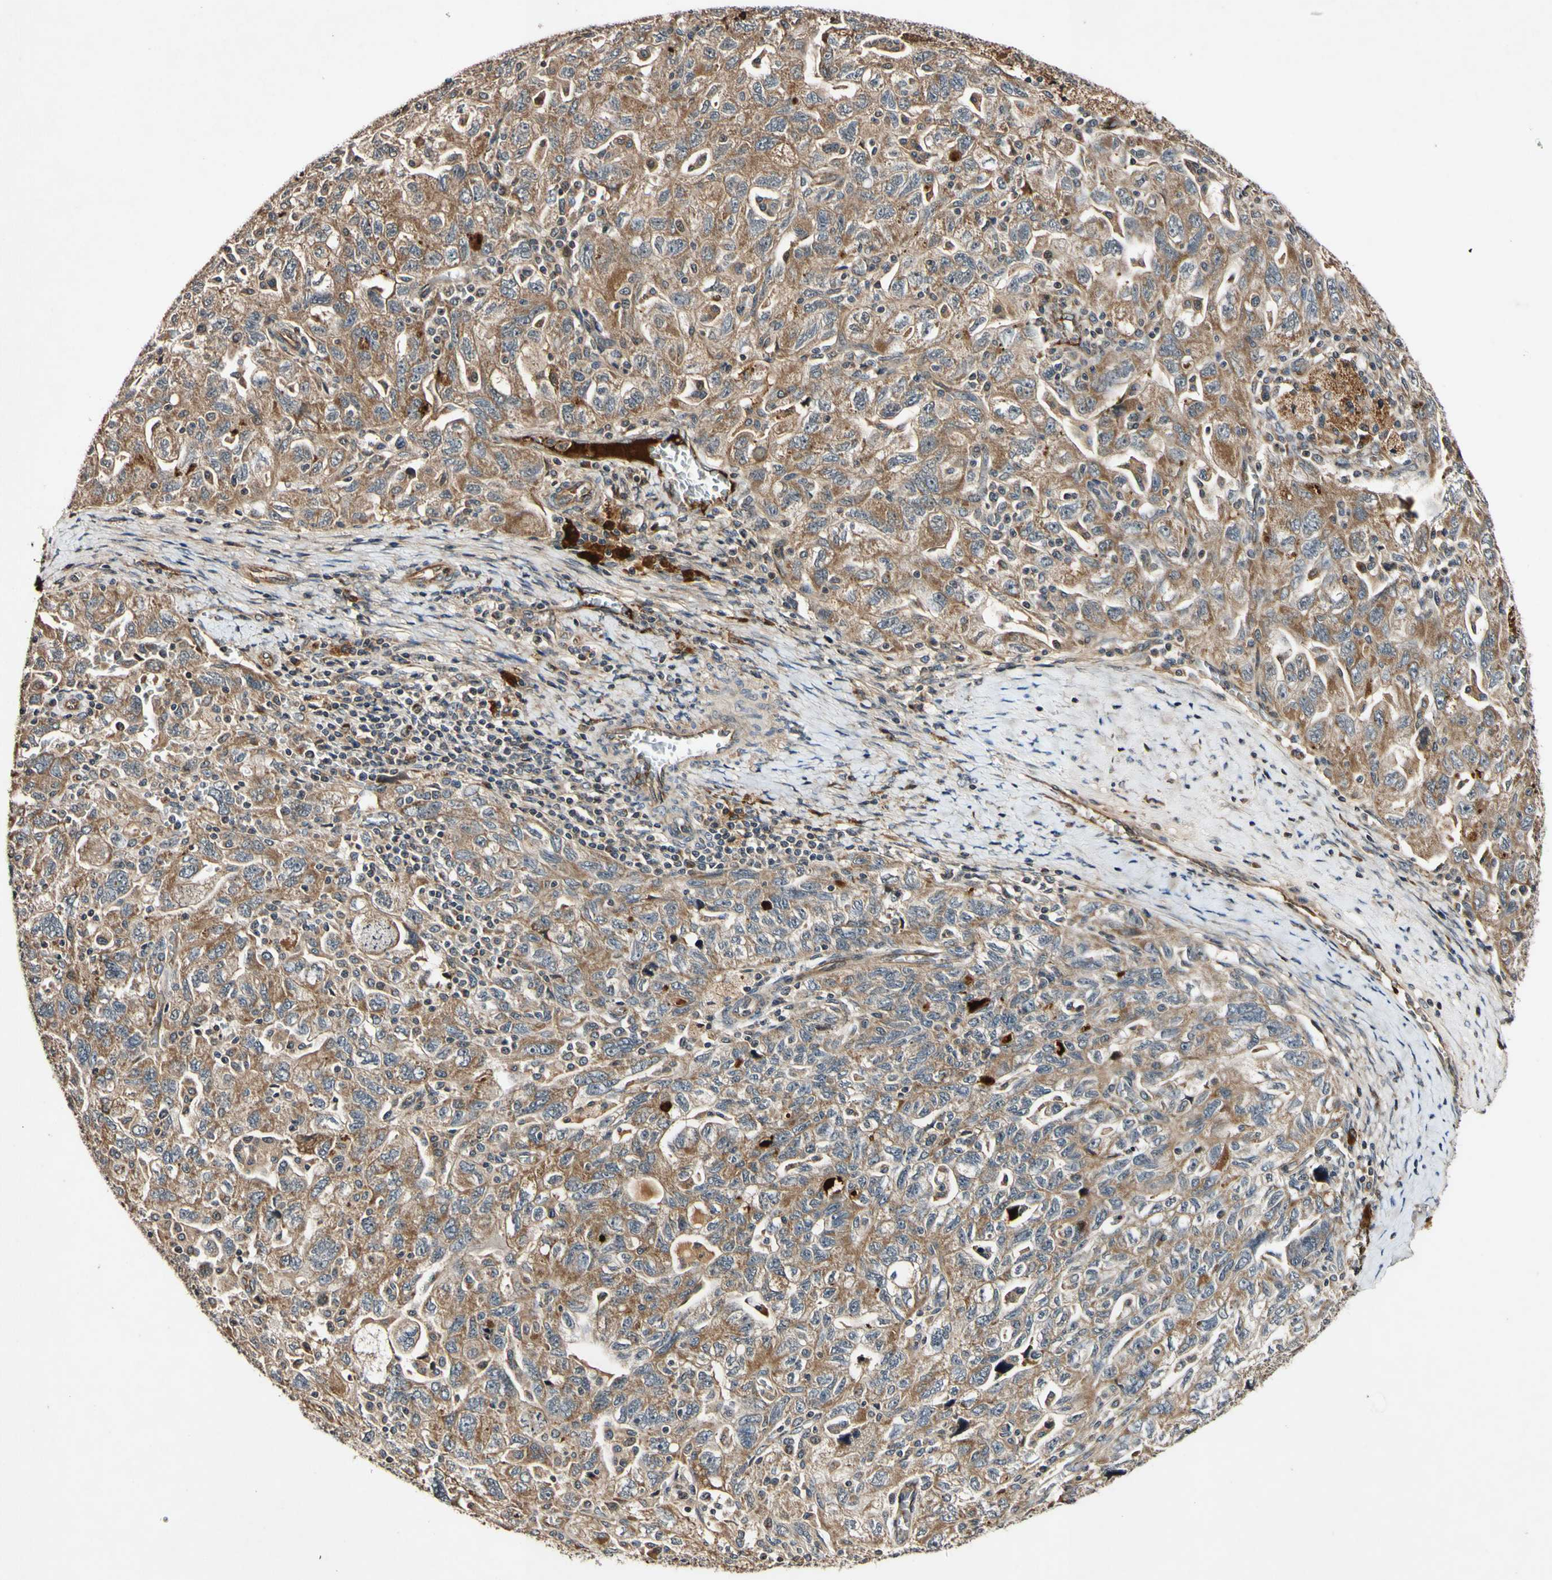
{"staining": {"intensity": "moderate", "quantity": ">75%", "location": "cytoplasmic/membranous"}, "tissue": "ovarian cancer", "cell_type": "Tumor cells", "image_type": "cancer", "snomed": [{"axis": "morphology", "description": "Carcinoma, NOS"}, {"axis": "morphology", "description": "Cystadenocarcinoma, serous, NOS"}, {"axis": "topography", "description": "Ovary"}], "caption": "Immunohistochemical staining of carcinoma (ovarian) shows medium levels of moderate cytoplasmic/membranous staining in about >75% of tumor cells. Using DAB (brown) and hematoxylin (blue) stains, captured at high magnification using brightfield microscopy.", "gene": "PLAT", "patient": {"sex": "female", "age": 69}}